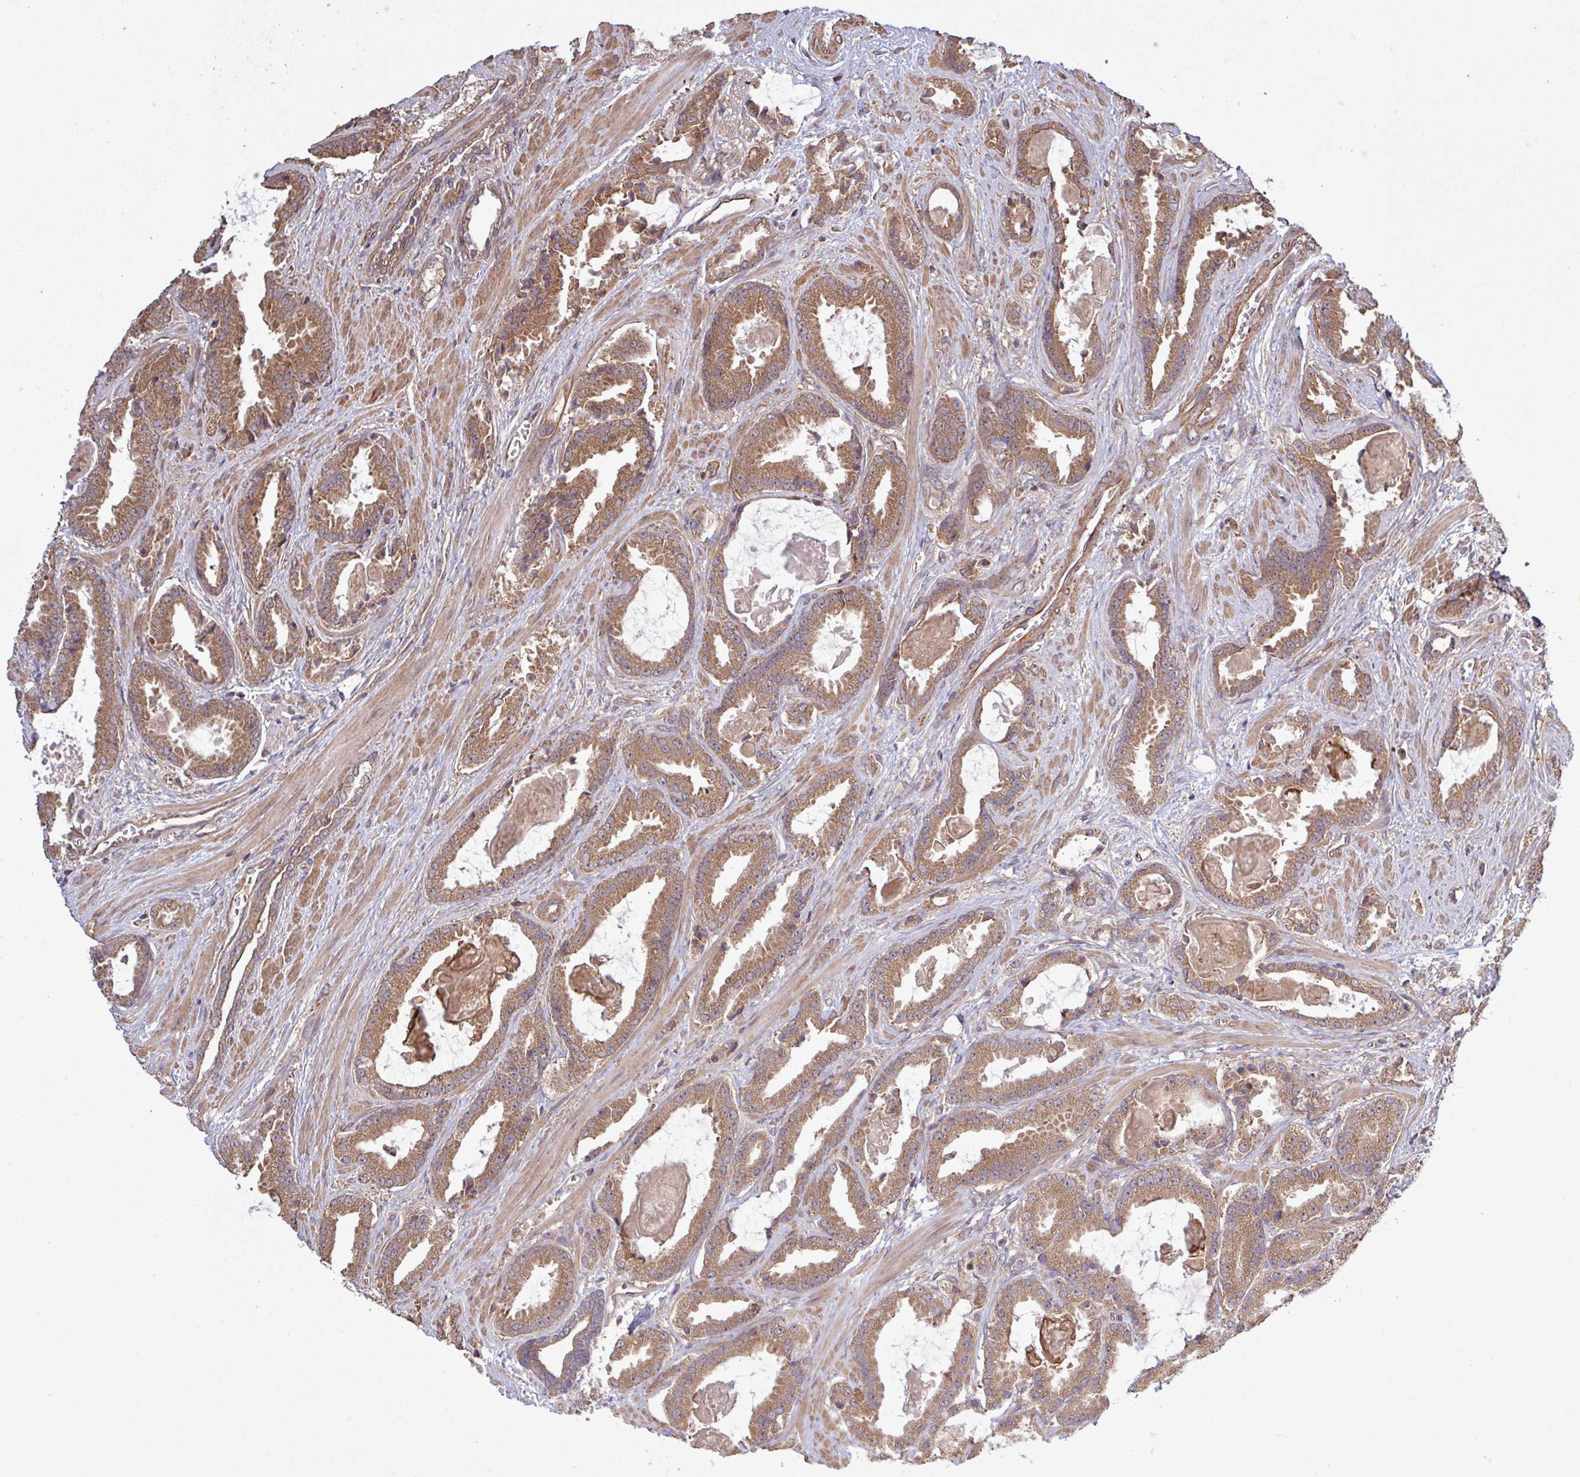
{"staining": {"intensity": "moderate", "quantity": ">75%", "location": "cytoplasmic/membranous"}, "tissue": "prostate cancer", "cell_type": "Tumor cells", "image_type": "cancer", "snomed": [{"axis": "morphology", "description": "Adenocarcinoma, Low grade"}, {"axis": "topography", "description": "Prostate"}], "caption": "Prostate cancer (low-grade adenocarcinoma) stained for a protein reveals moderate cytoplasmic/membranous positivity in tumor cells.", "gene": "TRABD2A", "patient": {"sex": "male", "age": 62}}